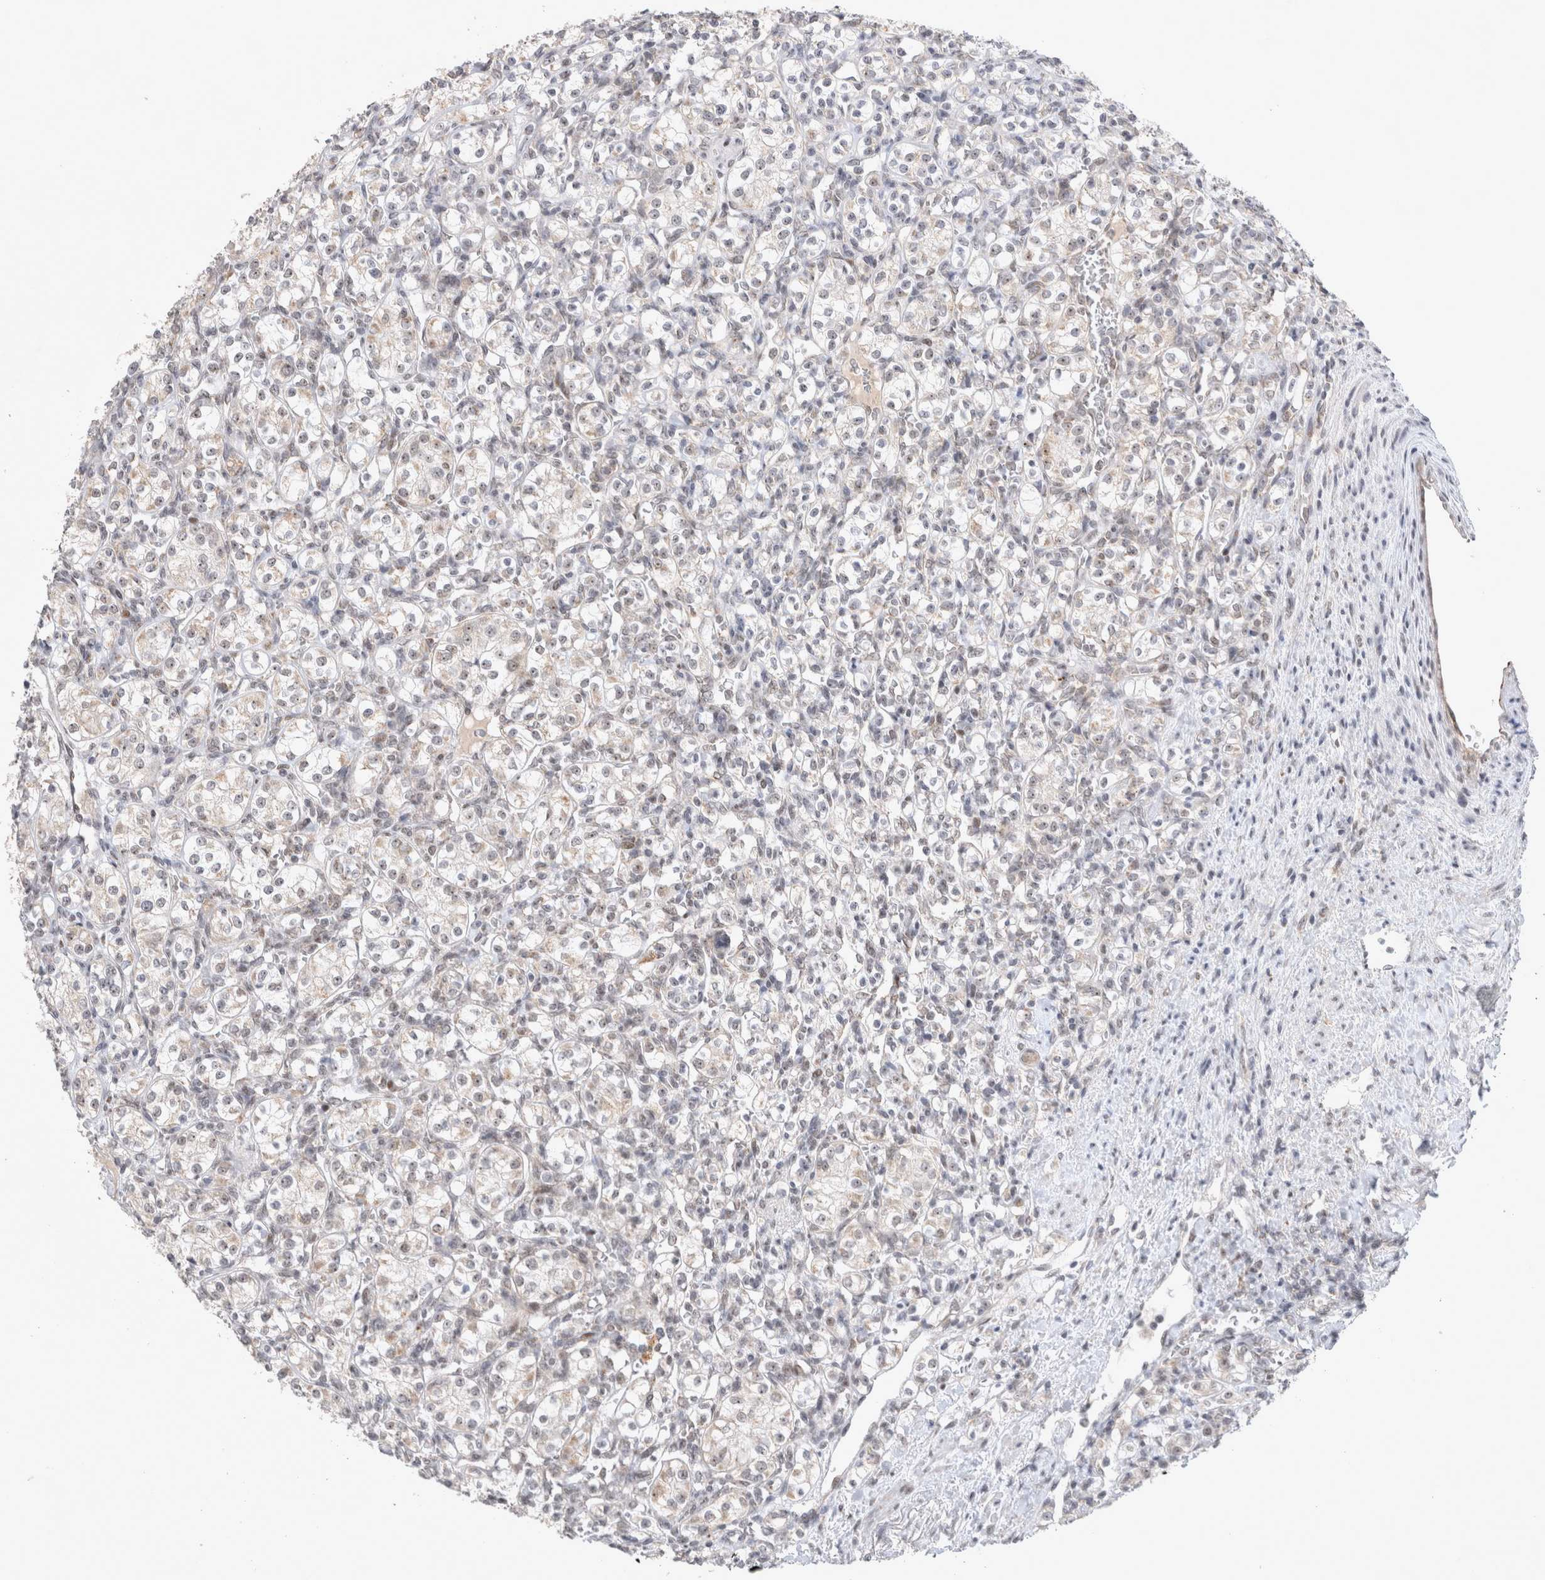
{"staining": {"intensity": "weak", "quantity": "25%-75%", "location": "nuclear"}, "tissue": "renal cancer", "cell_type": "Tumor cells", "image_type": "cancer", "snomed": [{"axis": "morphology", "description": "Adenocarcinoma, NOS"}, {"axis": "topography", "description": "Kidney"}], "caption": "Immunohistochemistry (IHC) (DAB) staining of human renal cancer (adenocarcinoma) reveals weak nuclear protein positivity in about 25%-75% of tumor cells.", "gene": "MRPL37", "patient": {"sex": "male", "age": 77}}